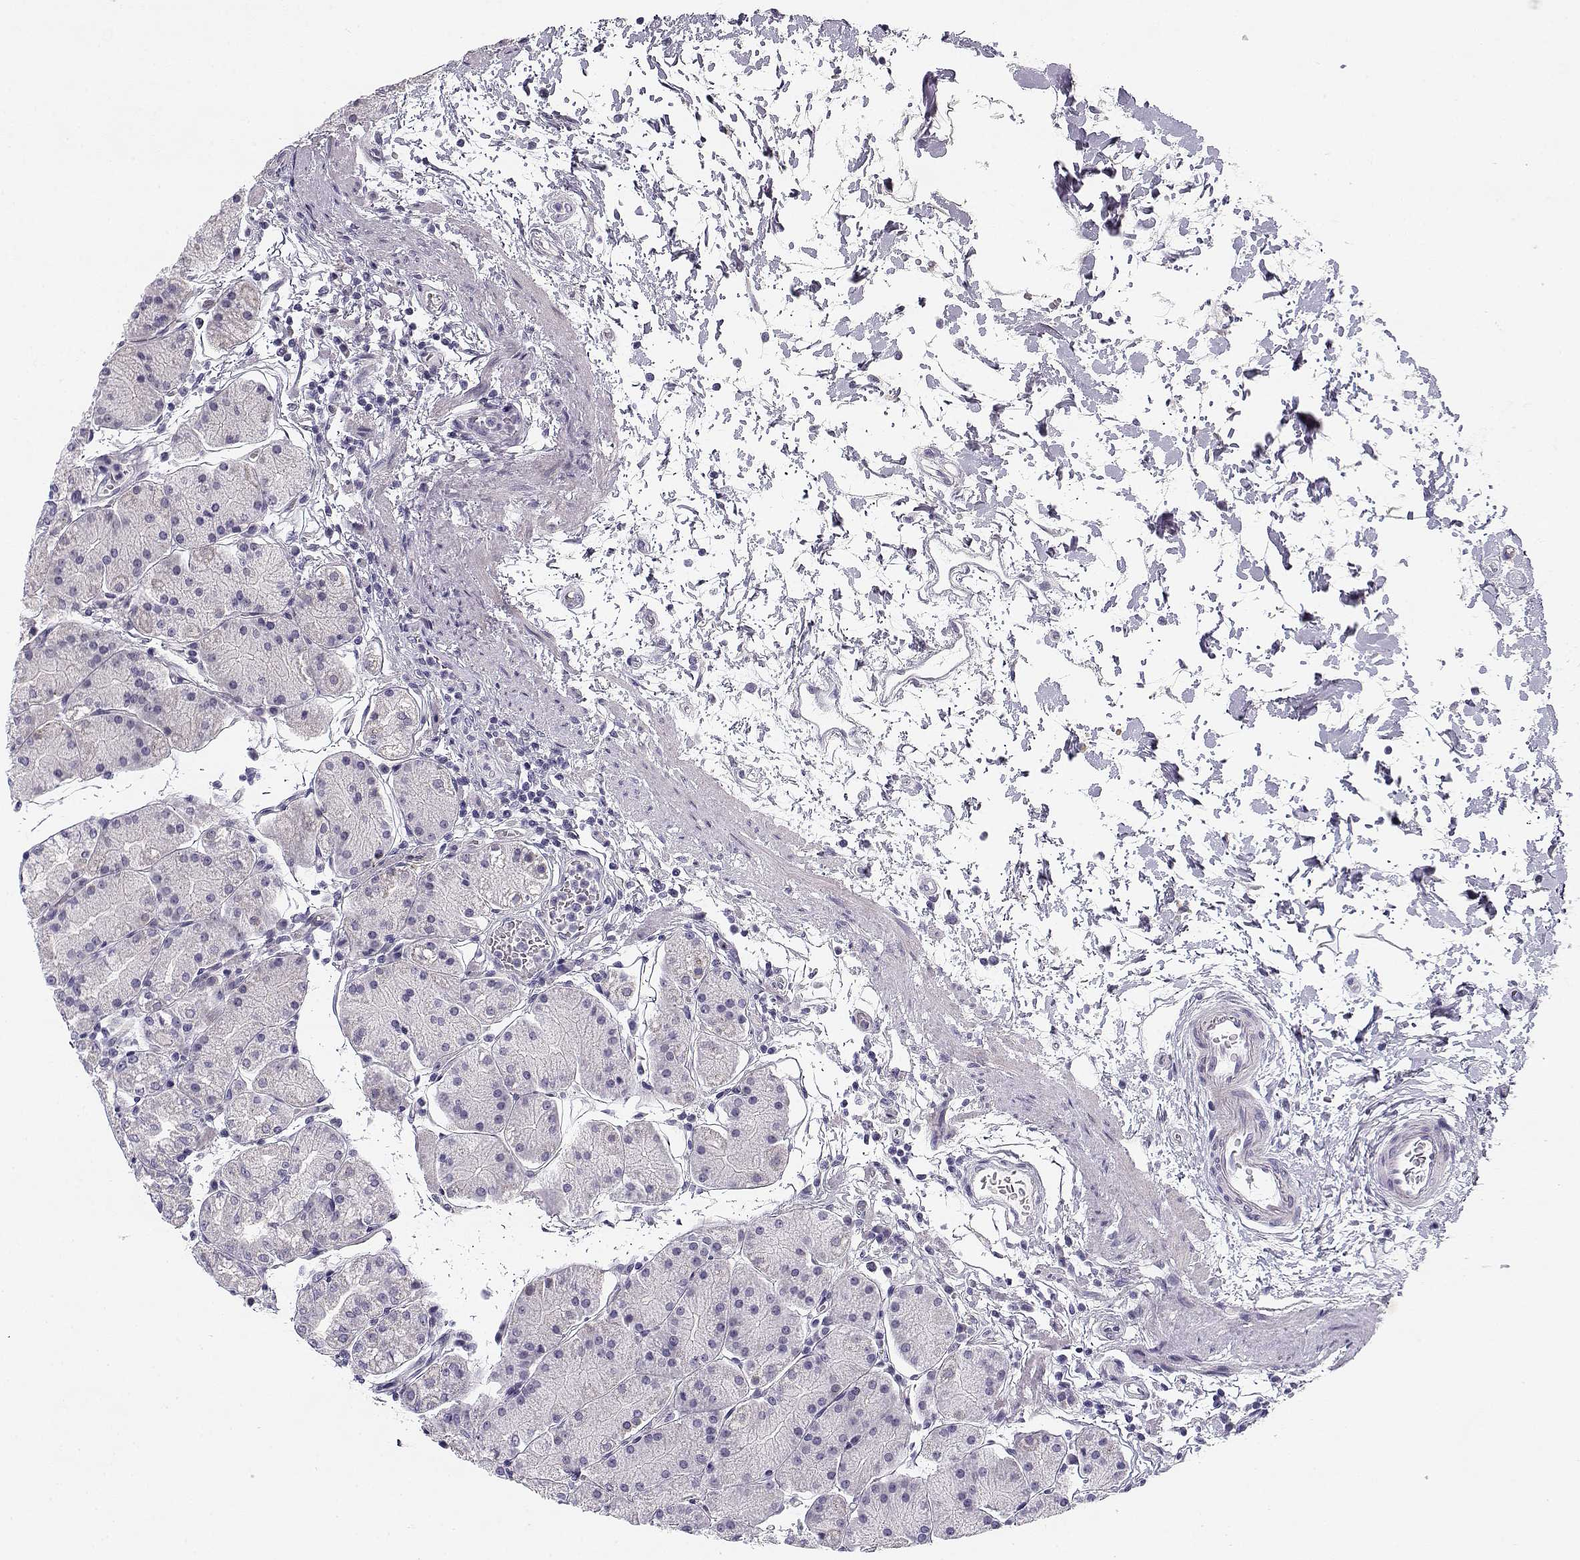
{"staining": {"intensity": "negative", "quantity": "none", "location": "none"}, "tissue": "stomach", "cell_type": "Glandular cells", "image_type": "normal", "snomed": [{"axis": "morphology", "description": "Normal tissue, NOS"}, {"axis": "topography", "description": "Stomach"}], "caption": "High magnification brightfield microscopy of unremarkable stomach stained with DAB (brown) and counterstained with hematoxylin (blue): glandular cells show no significant positivity. Brightfield microscopy of IHC stained with DAB (3,3'-diaminobenzidine) (brown) and hematoxylin (blue), captured at high magnification.", "gene": "CREB3L3", "patient": {"sex": "male", "age": 54}}